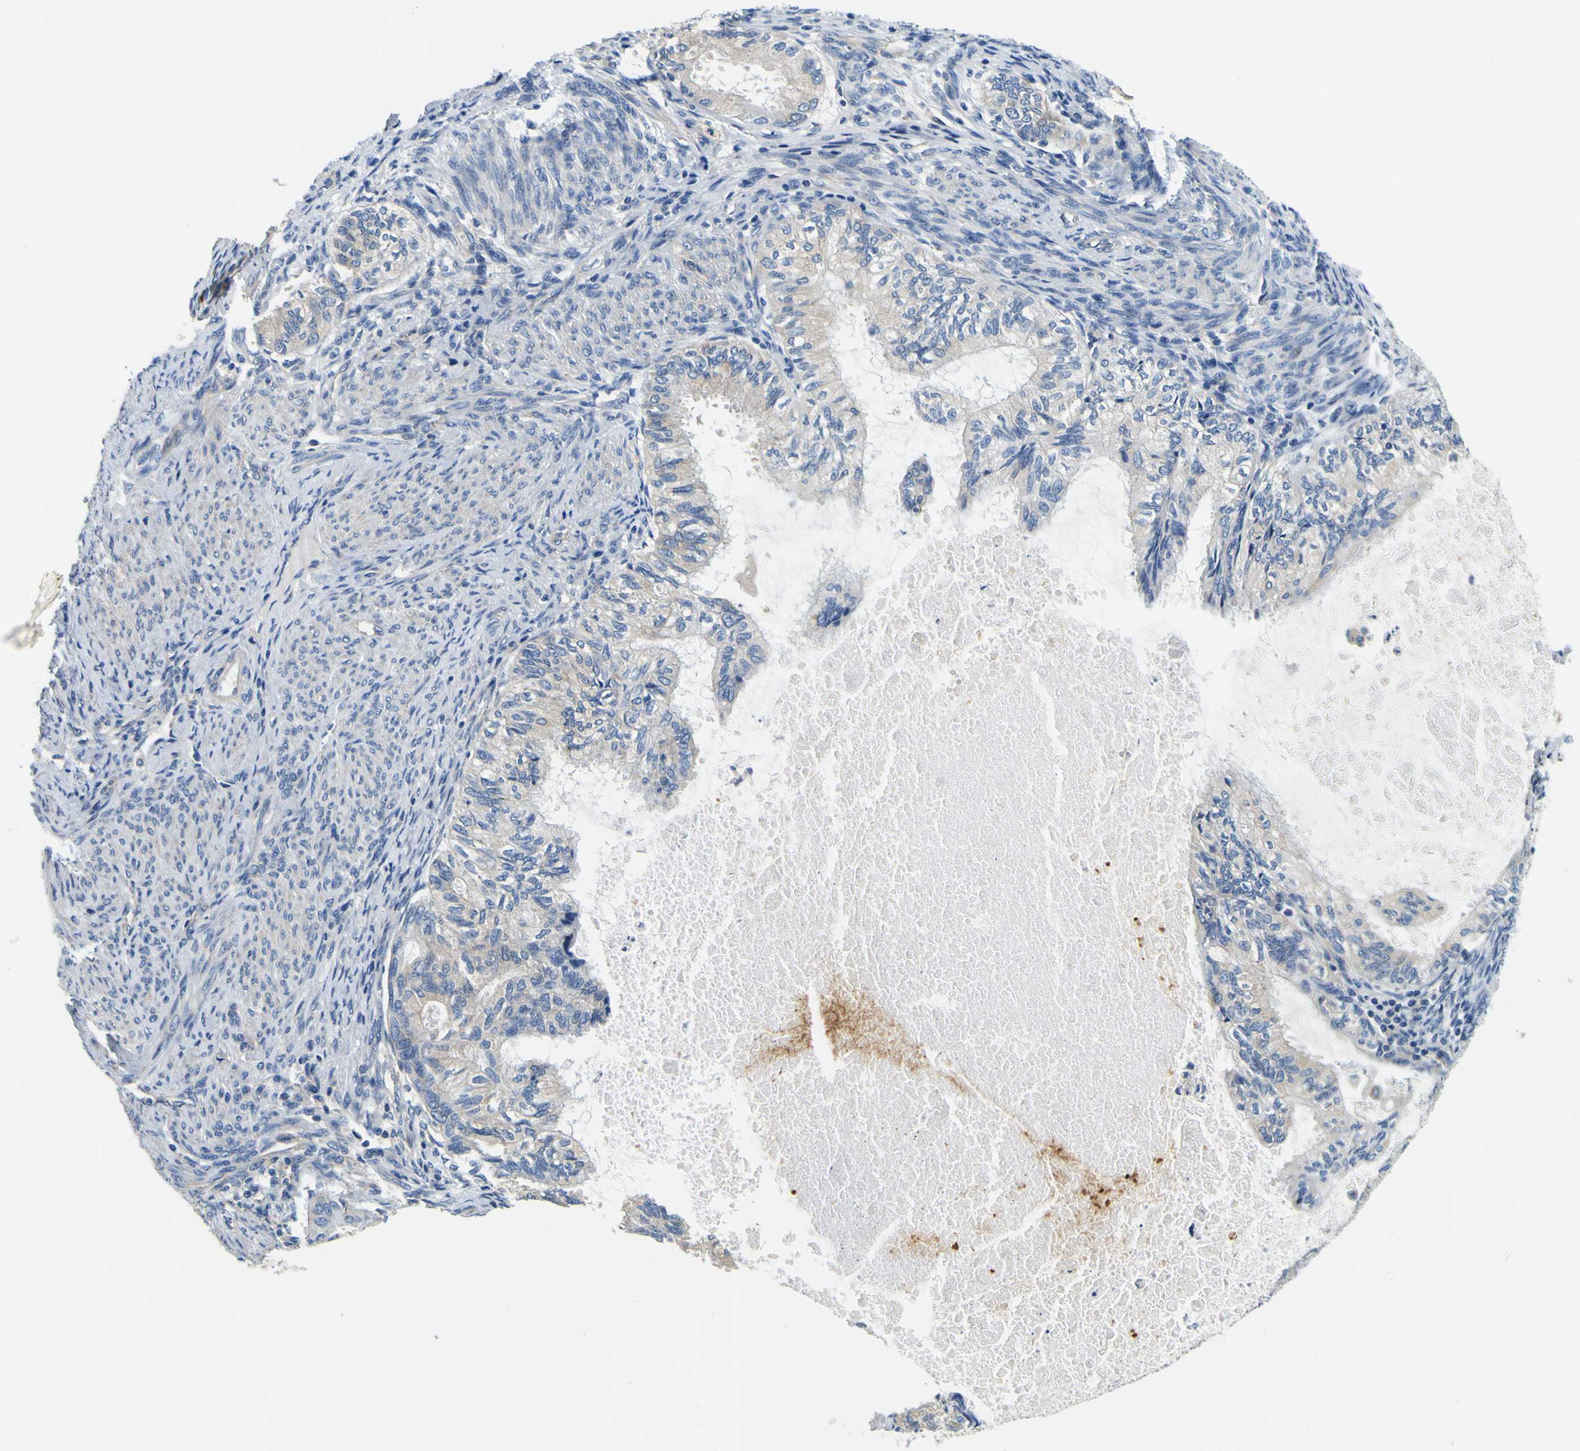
{"staining": {"intensity": "negative", "quantity": "none", "location": "none"}, "tissue": "cervical cancer", "cell_type": "Tumor cells", "image_type": "cancer", "snomed": [{"axis": "morphology", "description": "Normal tissue, NOS"}, {"axis": "morphology", "description": "Adenocarcinoma, NOS"}, {"axis": "topography", "description": "Cervix"}, {"axis": "topography", "description": "Endometrium"}], "caption": "An image of human cervical adenocarcinoma is negative for staining in tumor cells. Brightfield microscopy of immunohistochemistry (IHC) stained with DAB (brown) and hematoxylin (blue), captured at high magnification.", "gene": "CLSTN1", "patient": {"sex": "female", "age": 86}}